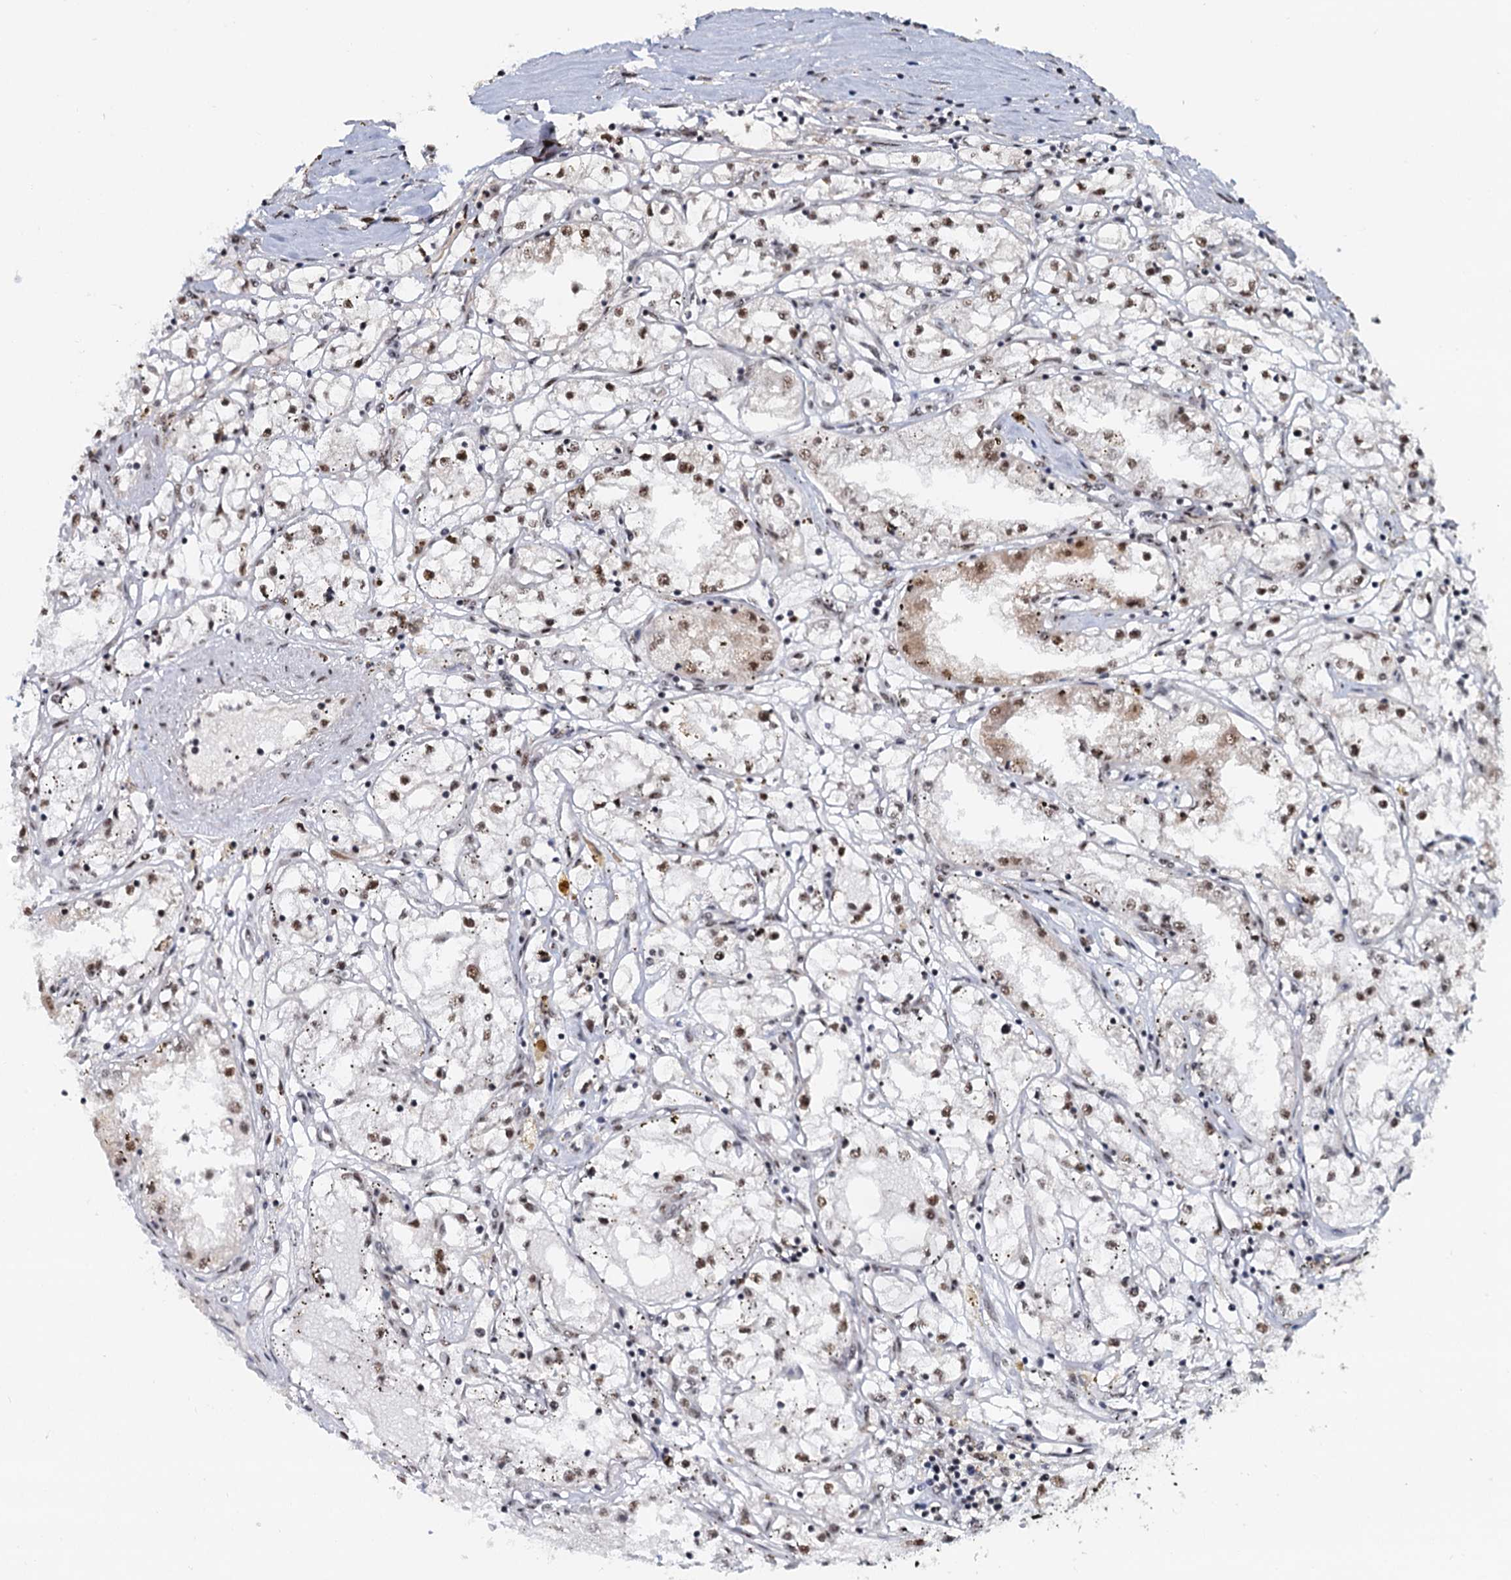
{"staining": {"intensity": "moderate", "quantity": ">75%", "location": "nuclear"}, "tissue": "renal cancer", "cell_type": "Tumor cells", "image_type": "cancer", "snomed": [{"axis": "morphology", "description": "Adenocarcinoma, NOS"}, {"axis": "topography", "description": "Kidney"}], "caption": "Moderate nuclear protein positivity is present in about >75% of tumor cells in renal adenocarcinoma.", "gene": "WBP4", "patient": {"sex": "male", "age": 56}}